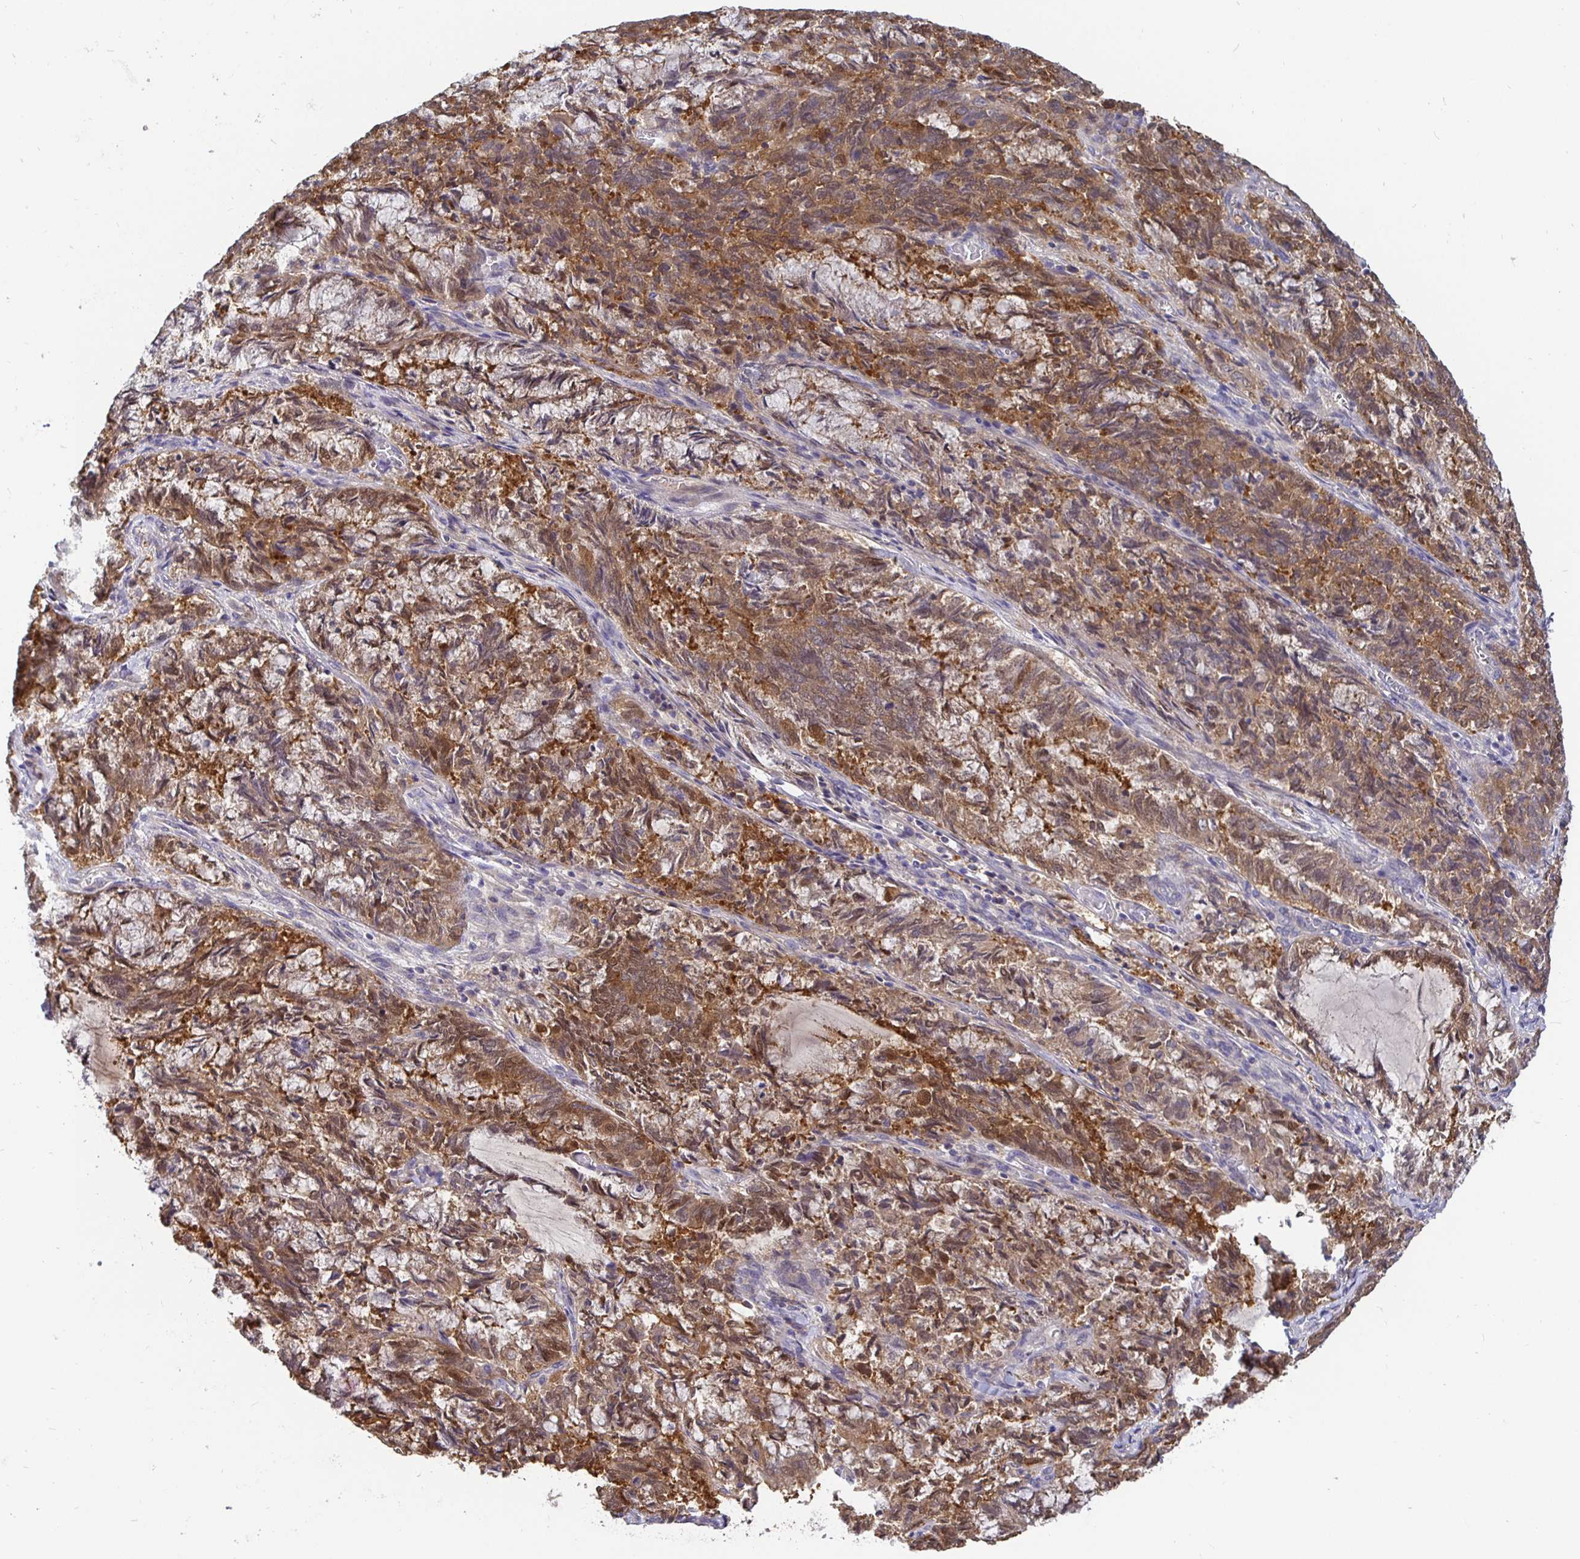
{"staining": {"intensity": "moderate", "quantity": ">75%", "location": "cytoplasmic/membranous"}, "tissue": "endometrial cancer", "cell_type": "Tumor cells", "image_type": "cancer", "snomed": [{"axis": "morphology", "description": "Adenocarcinoma, NOS"}, {"axis": "topography", "description": "Endometrium"}], "caption": "Immunohistochemistry staining of endometrial cancer (adenocarcinoma), which demonstrates medium levels of moderate cytoplasmic/membranous expression in about >75% of tumor cells indicating moderate cytoplasmic/membranous protein staining. The staining was performed using DAB (brown) for protein detection and nuclei were counterstained in hematoxylin (blue).", "gene": "KIF21A", "patient": {"sex": "female", "age": 80}}